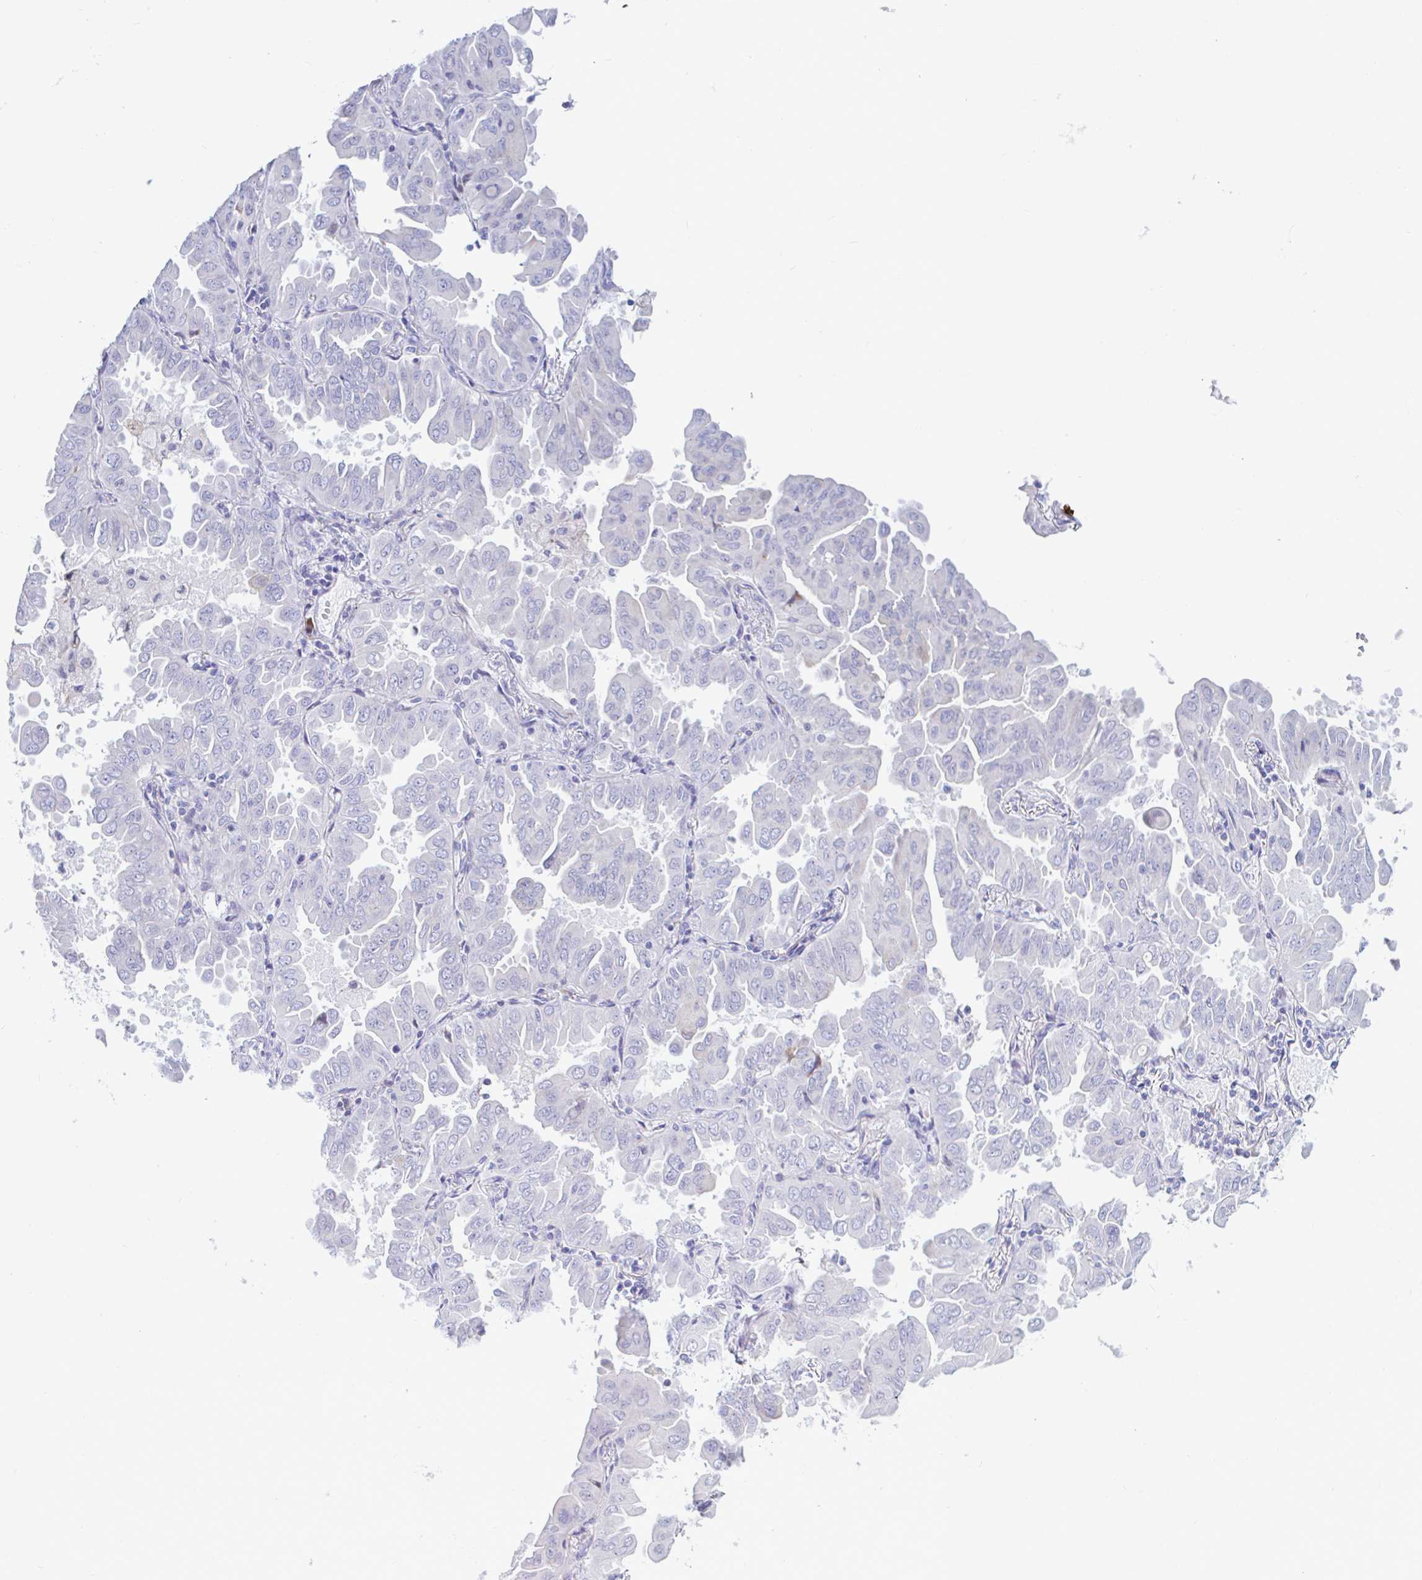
{"staining": {"intensity": "negative", "quantity": "none", "location": "none"}, "tissue": "lung cancer", "cell_type": "Tumor cells", "image_type": "cancer", "snomed": [{"axis": "morphology", "description": "Adenocarcinoma, NOS"}, {"axis": "topography", "description": "Lung"}], "caption": "Immunohistochemistry of human adenocarcinoma (lung) shows no staining in tumor cells.", "gene": "NBPF3", "patient": {"sex": "male", "age": 64}}